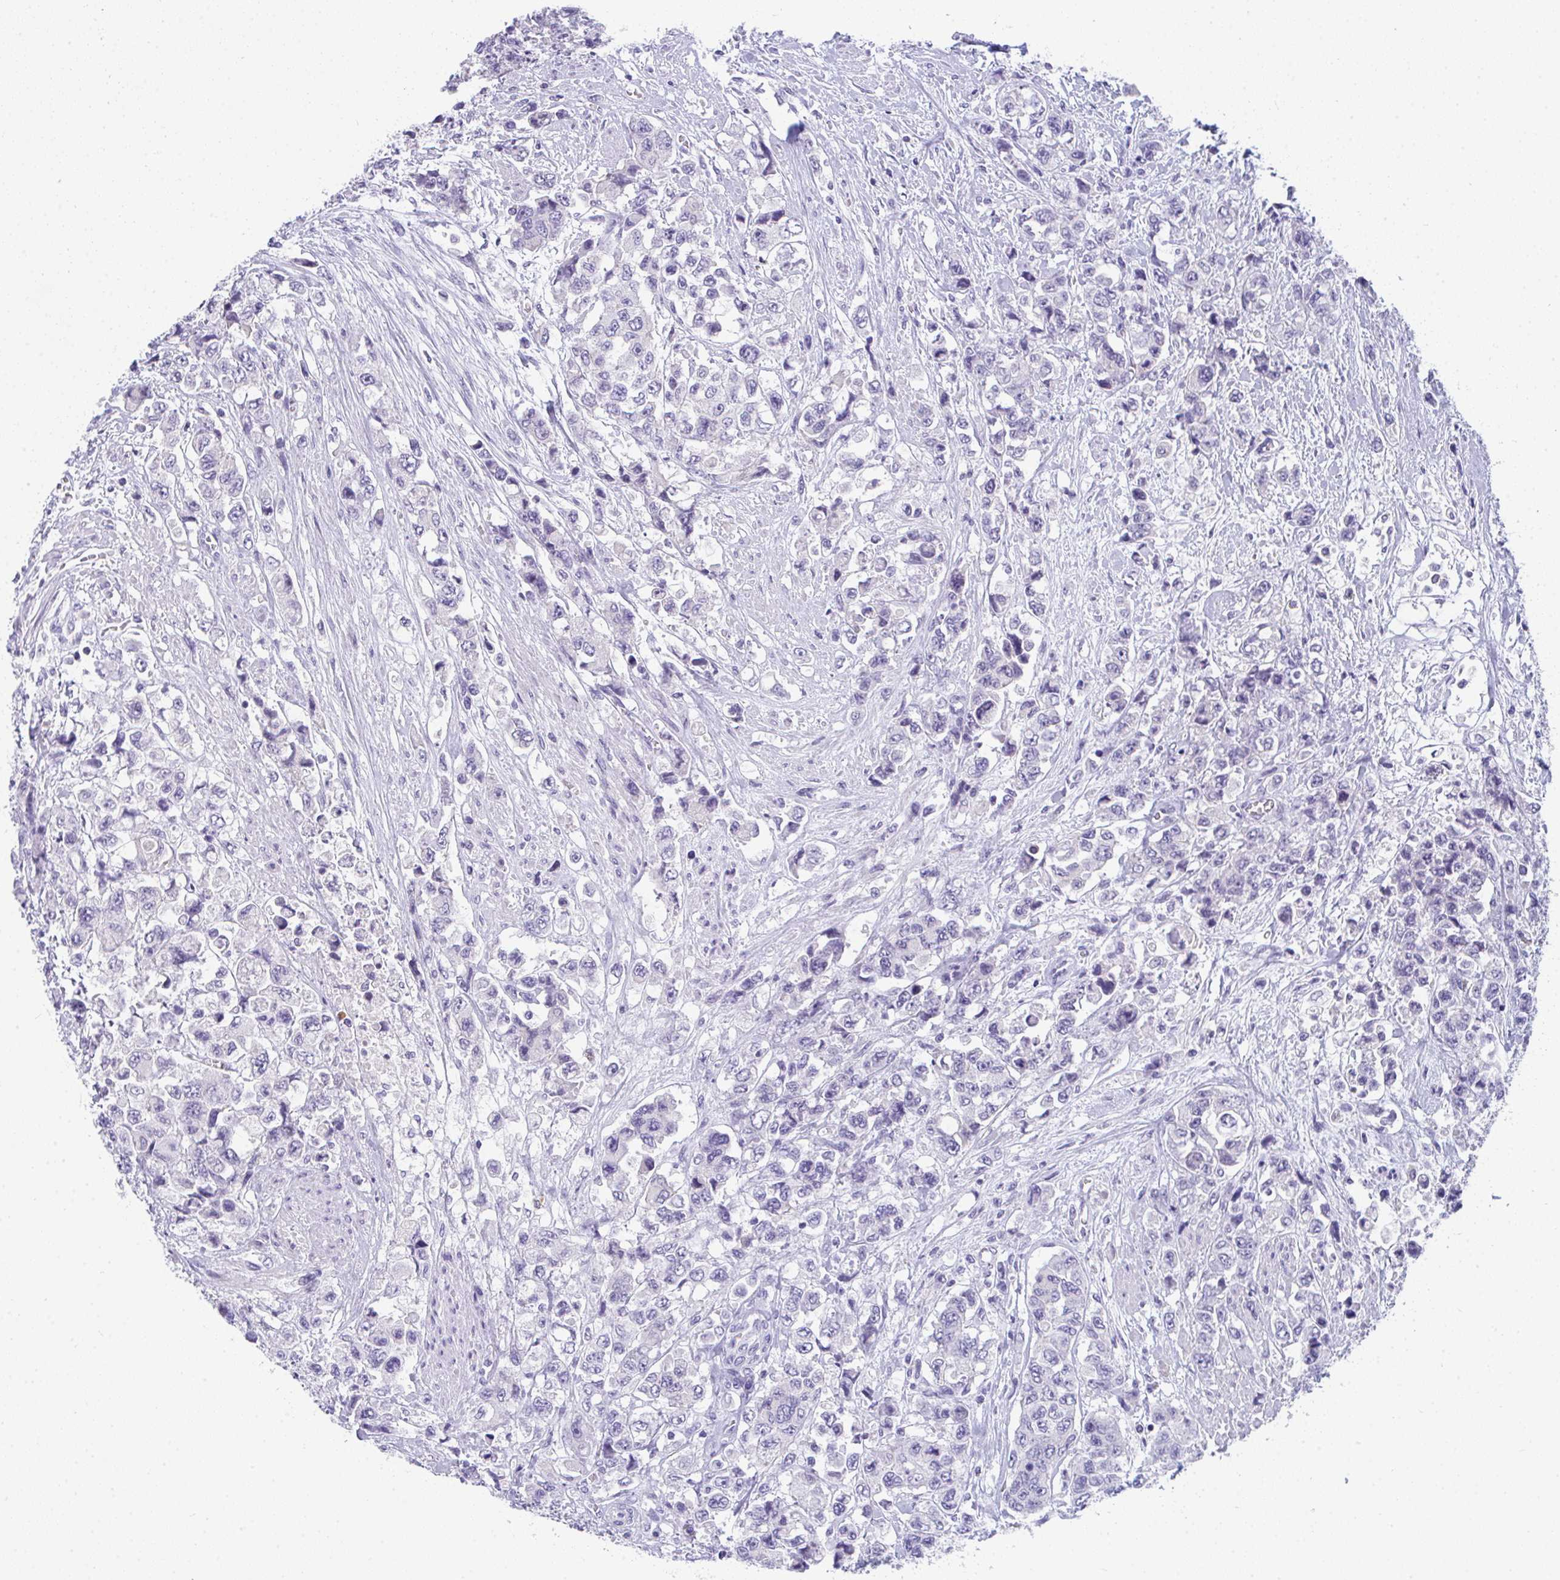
{"staining": {"intensity": "negative", "quantity": "none", "location": "none"}, "tissue": "urothelial cancer", "cell_type": "Tumor cells", "image_type": "cancer", "snomed": [{"axis": "morphology", "description": "Urothelial carcinoma, High grade"}, {"axis": "topography", "description": "Urinary bladder"}], "caption": "Immunohistochemistry (IHC) of human high-grade urothelial carcinoma shows no expression in tumor cells.", "gene": "TTC30B", "patient": {"sex": "female", "age": 78}}